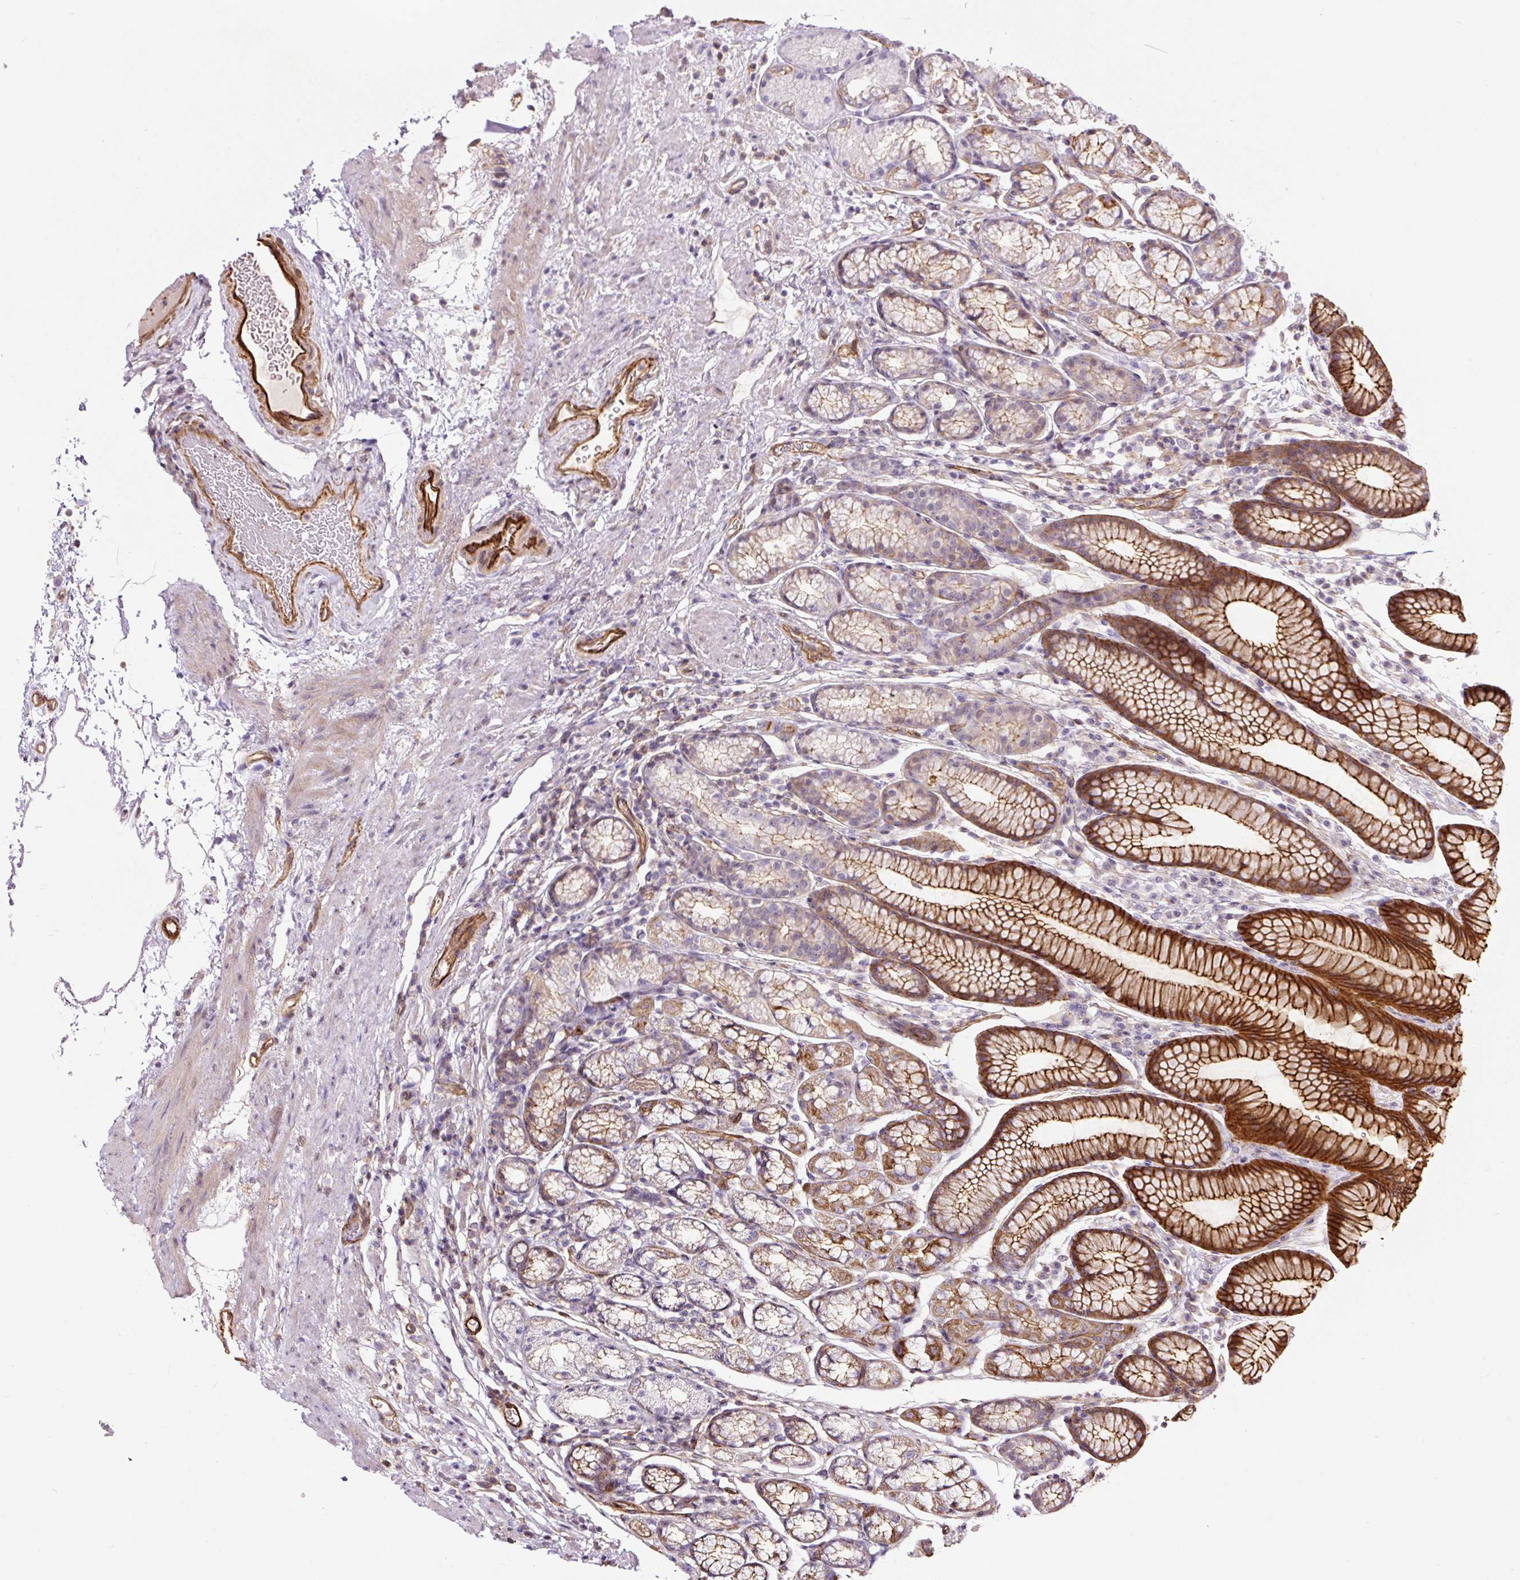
{"staining": {"intensity": "strong", "quantity": "25%-75%", "location": "cytoplasmic/membranous"}, "tissue": "stomach", "cell_type": "Glandular cells", "image_type": "normal", "snomed": [{"axis": "morphology", "description": "Normal tissue, NOS"}, {"axis": "topography", "description": "Stomach, lower"}], "caption": "IHC staining of benign stomach, which demonstrates high levels of strong cytoplasmic/membranous staining in approximately 25%-75% of glandular cells indicating strong cytoplasmic/membranous protein staining. The staining was performed using DAB (3,3'-diaminobenzidine) (brown) for protein detection and nuclei were counterstained in hematoxylin (blue).", "gene": "B3GALT5", "patient": {"sex": "male", "age": 67}}